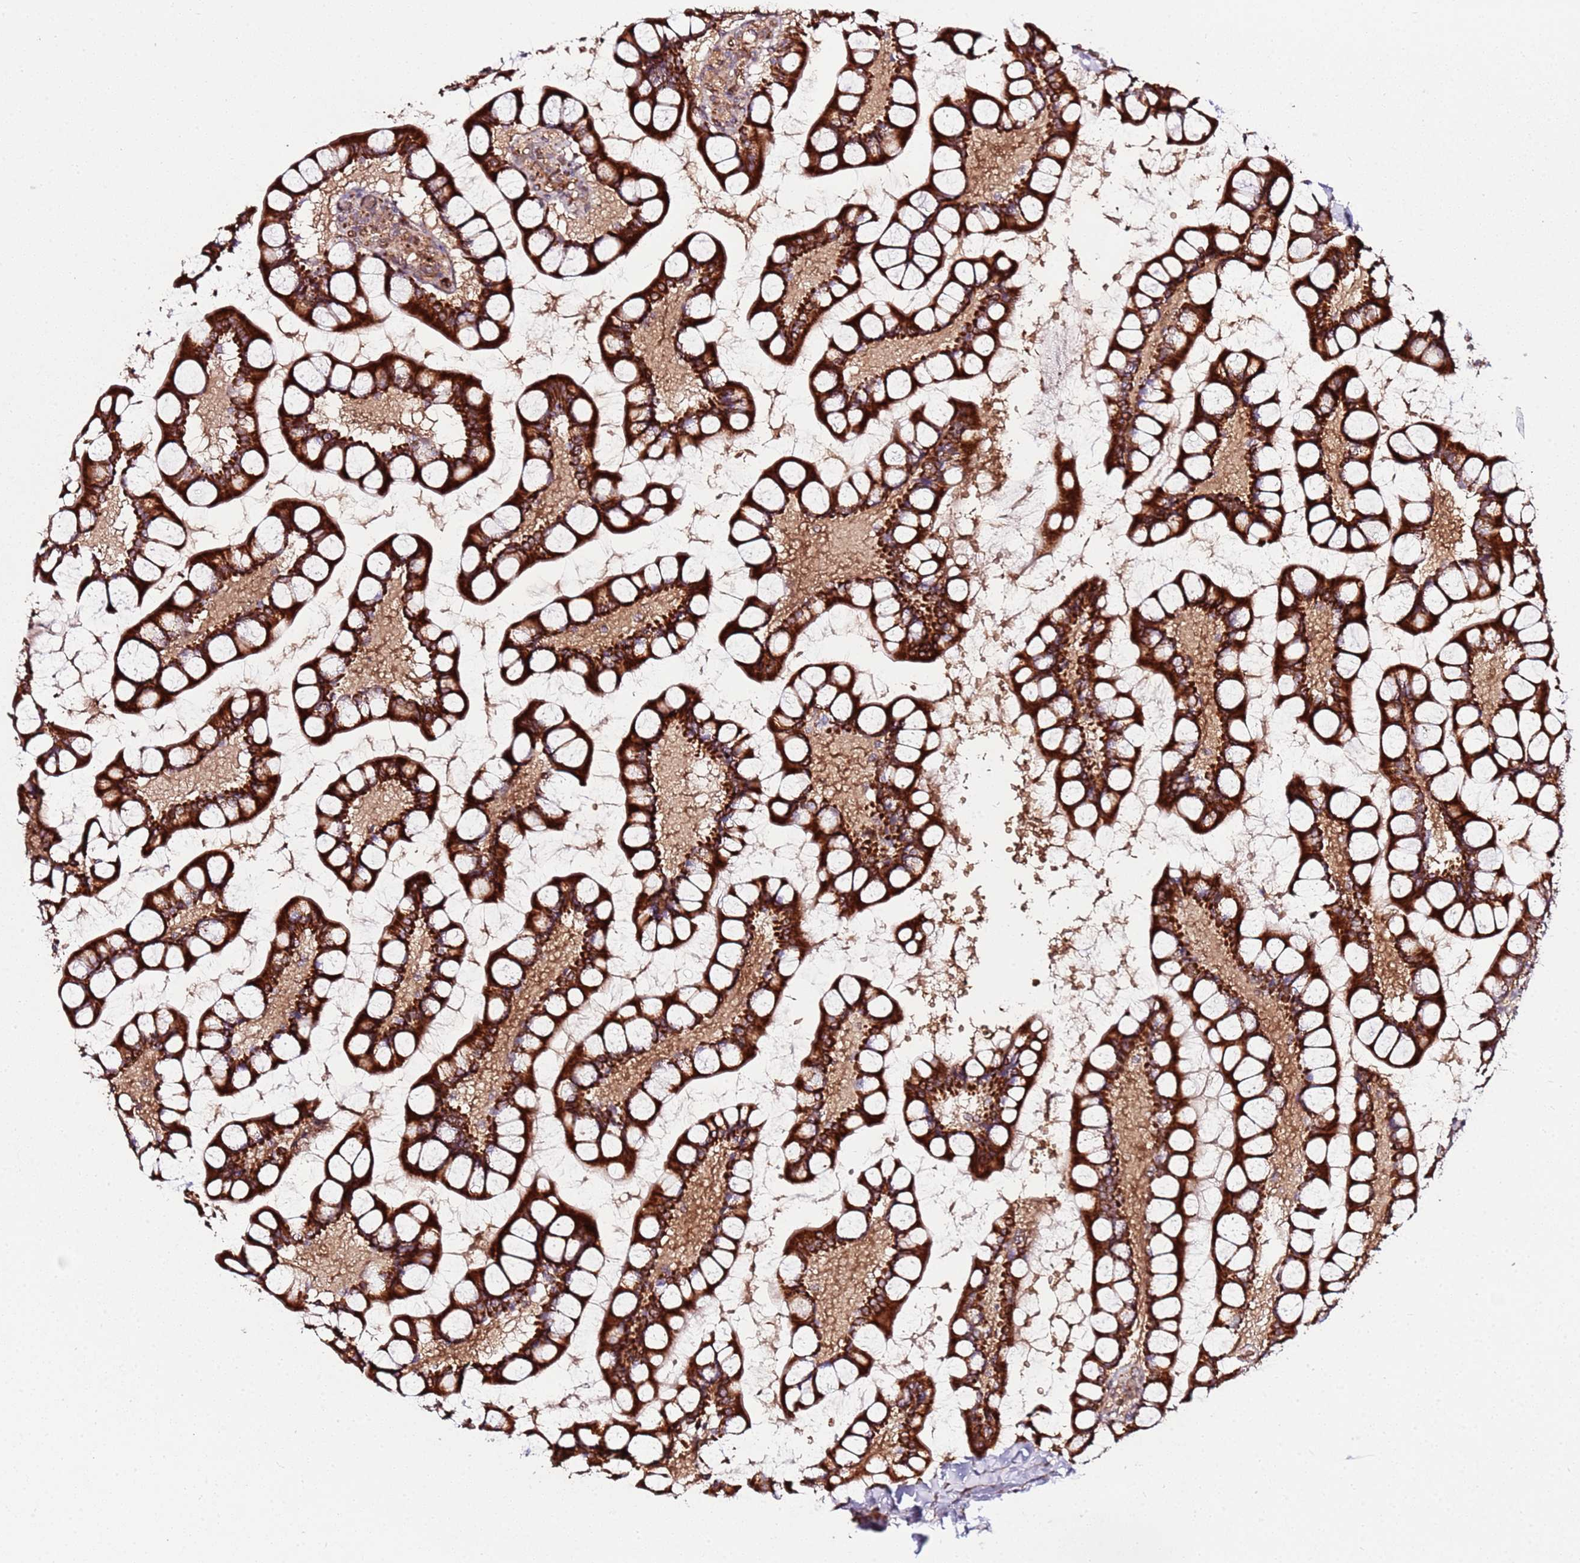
{"staining": {"intensity": "strong", "quantity": ">75%", "location": "cytoplasmic/membranous"}, "tissue": "small intestine", "cell_type": "Glandular cells", "image_type": "normal", "snomed": [{"axis": "morphology", "description": "Normal tissue, NOS"}, {"axis": "topography", "description": "Small intestine"}], "caption": "An immunohistochemistry photomicrograph of benign tissue is shown. Protein staining in brown shows strong cytoplasmic/membranous positivity in small intestine within glandular cells. The protein of interest is stained brown, and the nuclei are stained in blue (DAB IHC with brightfield microscopy, high magnification).", "gene": "TM2D2", "patient": {"sex": "male", "age": 52}}